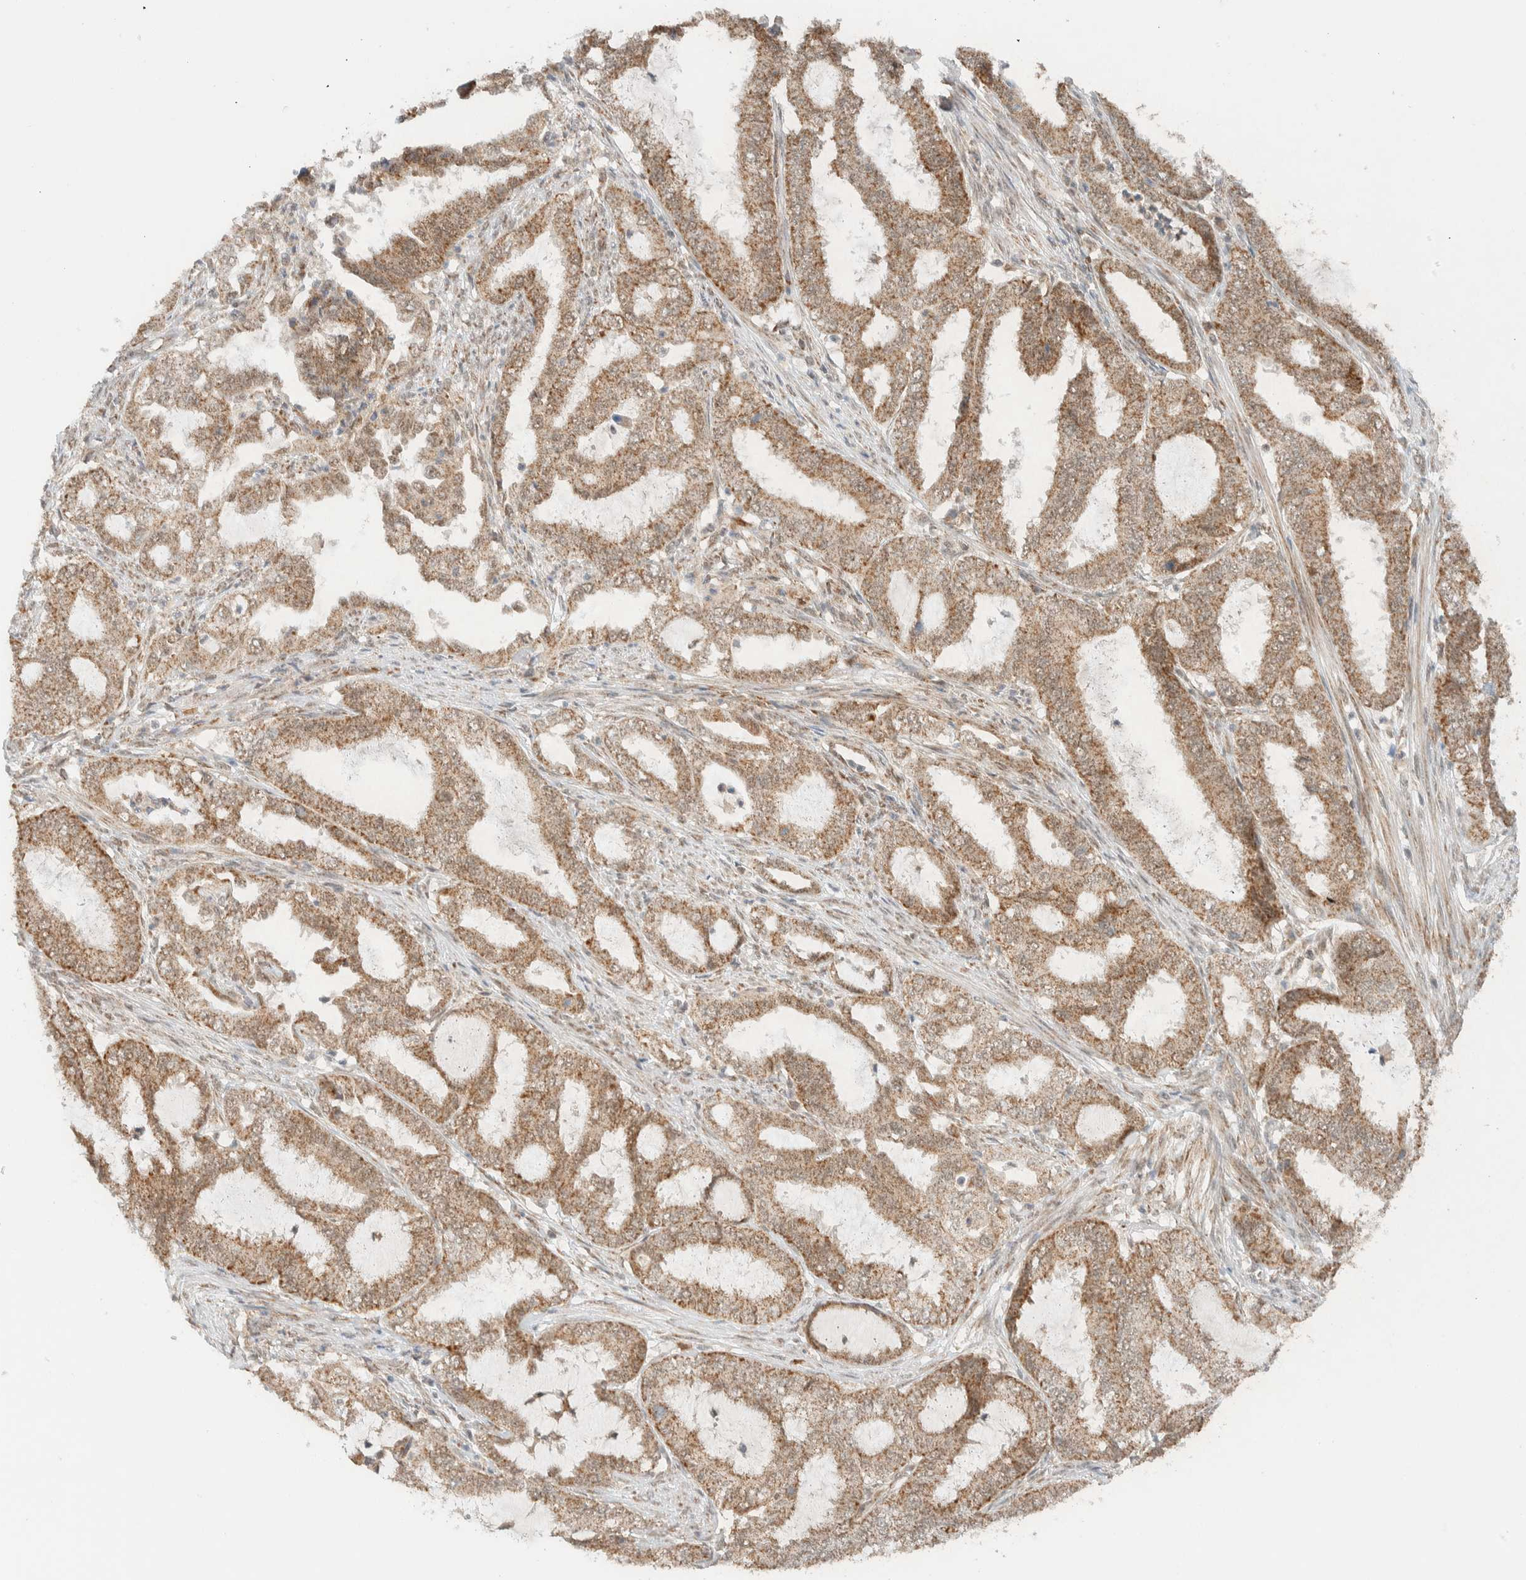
{"staining": {"intensity": "moderate", "quantity": ">75%", "location": "cytoplasmic/membranous"}, "tissue": "endometrial cancer", "cell_type": "Tumor cells", "image_type": "cancer", "snomed": [{"axis": "morphology", "description": "Adenocarcinoma, NOS"}, {"axis": "topography", "description": "Endometrium"}], "caption": "Immunohistochemical staining of human endometrial cancer demonstrates medium levels of moderate cytoplasmic/membranous protein expression in approximately >75% of tumor cells.", "gene": "MRPL41", "patient": {"sex": "female", "age": 51}}